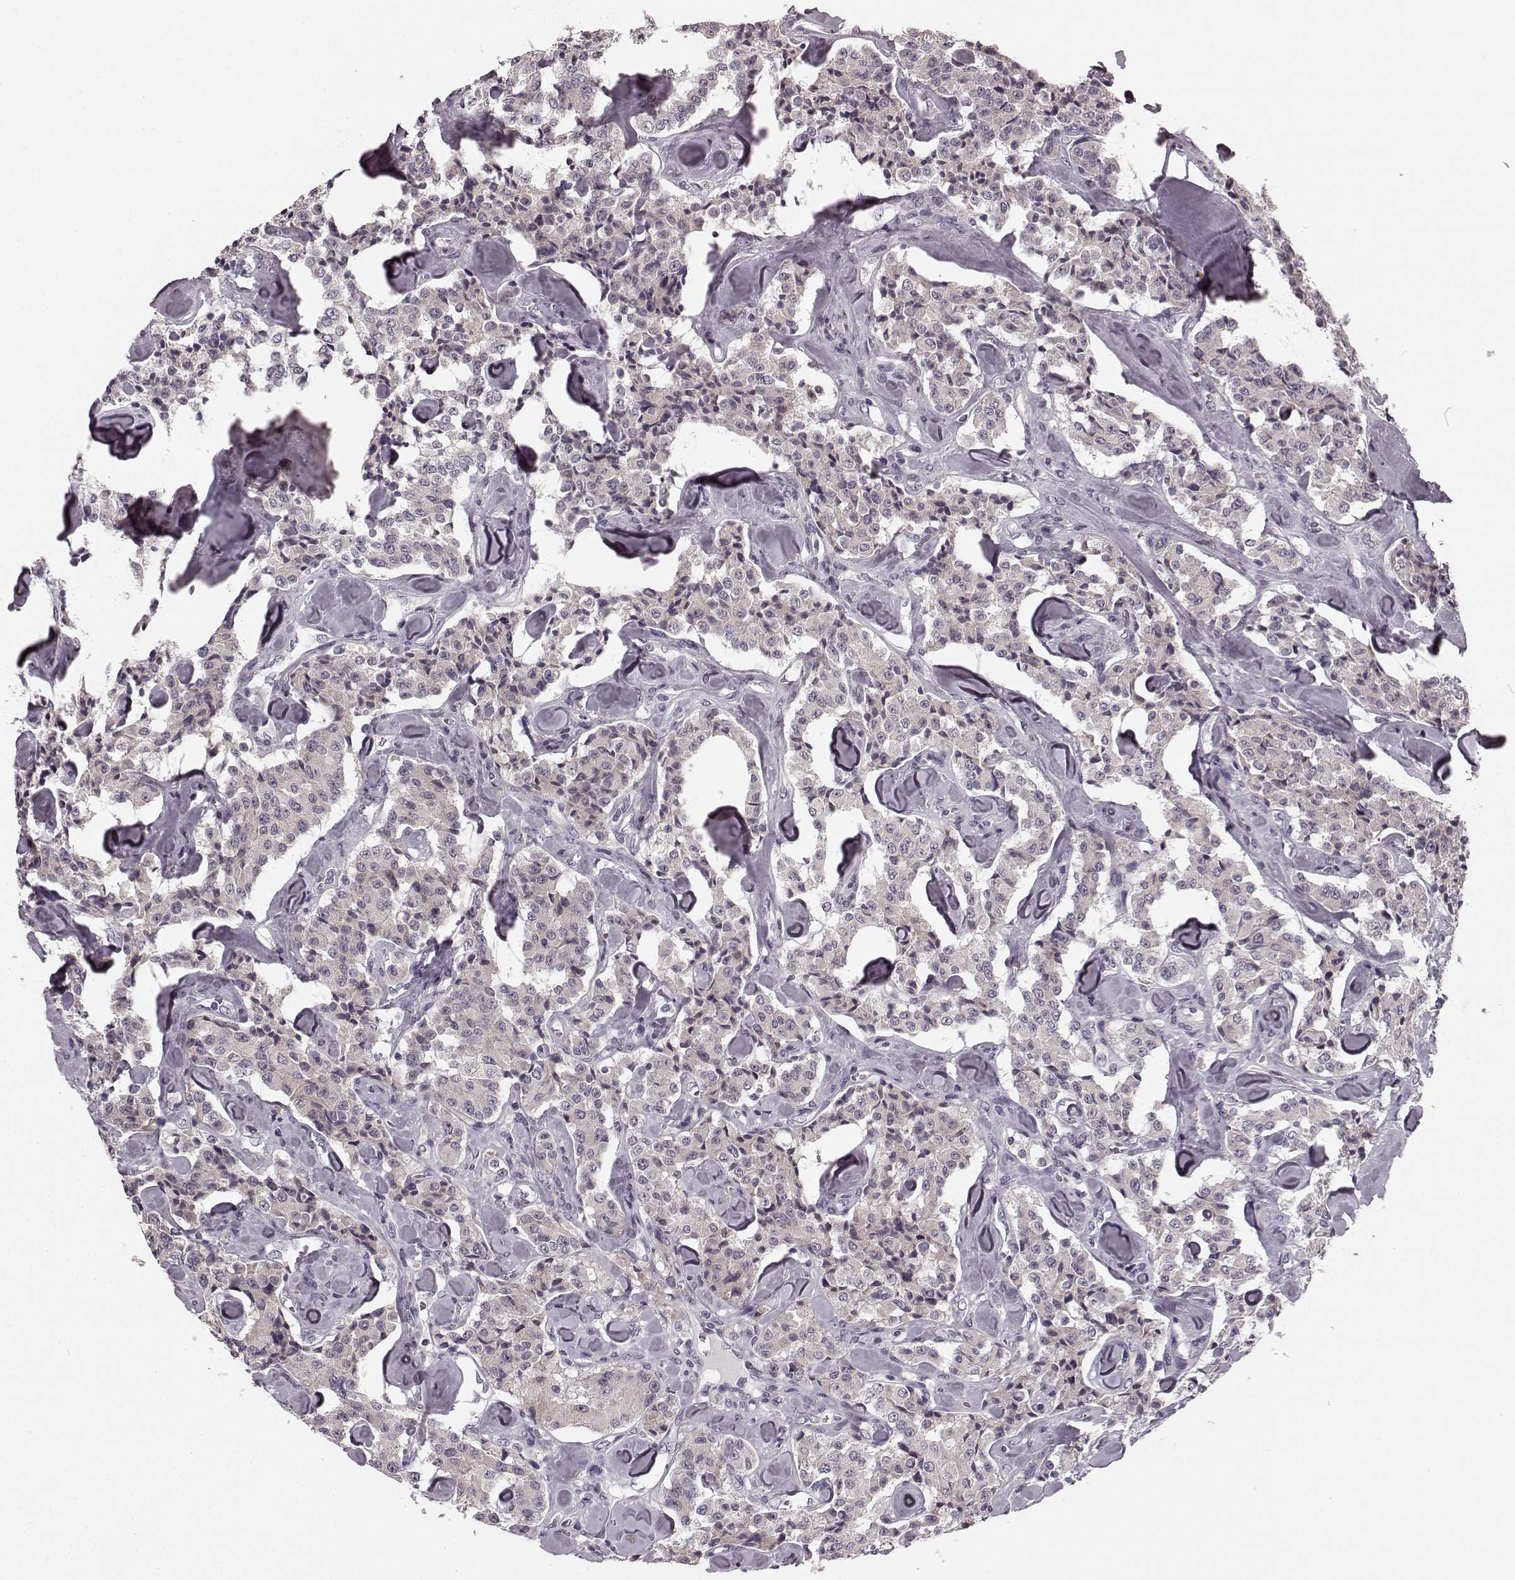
{"staining": {"intensity": "negative", "quantity": "none", "location": "none"}, "tissue": "carcinoid", "cell_type": "Tumor cells", "image_type": "cancer", "snomed": [{"axis": "morphology", "description": "Carcinoid, malignant, NOS"}, {"axis": "topography", "description": "Pancreas"}], "caption": "DAB immunohistochemical staining of human carcinoid reveals no significant positivity in tumor cells. The staining is performed using DAB brown chromogen with nuclei counter-stained in using hematoxylin.", "gene": "FAM234B", "patient": {"sex": "male", "age": 41}}